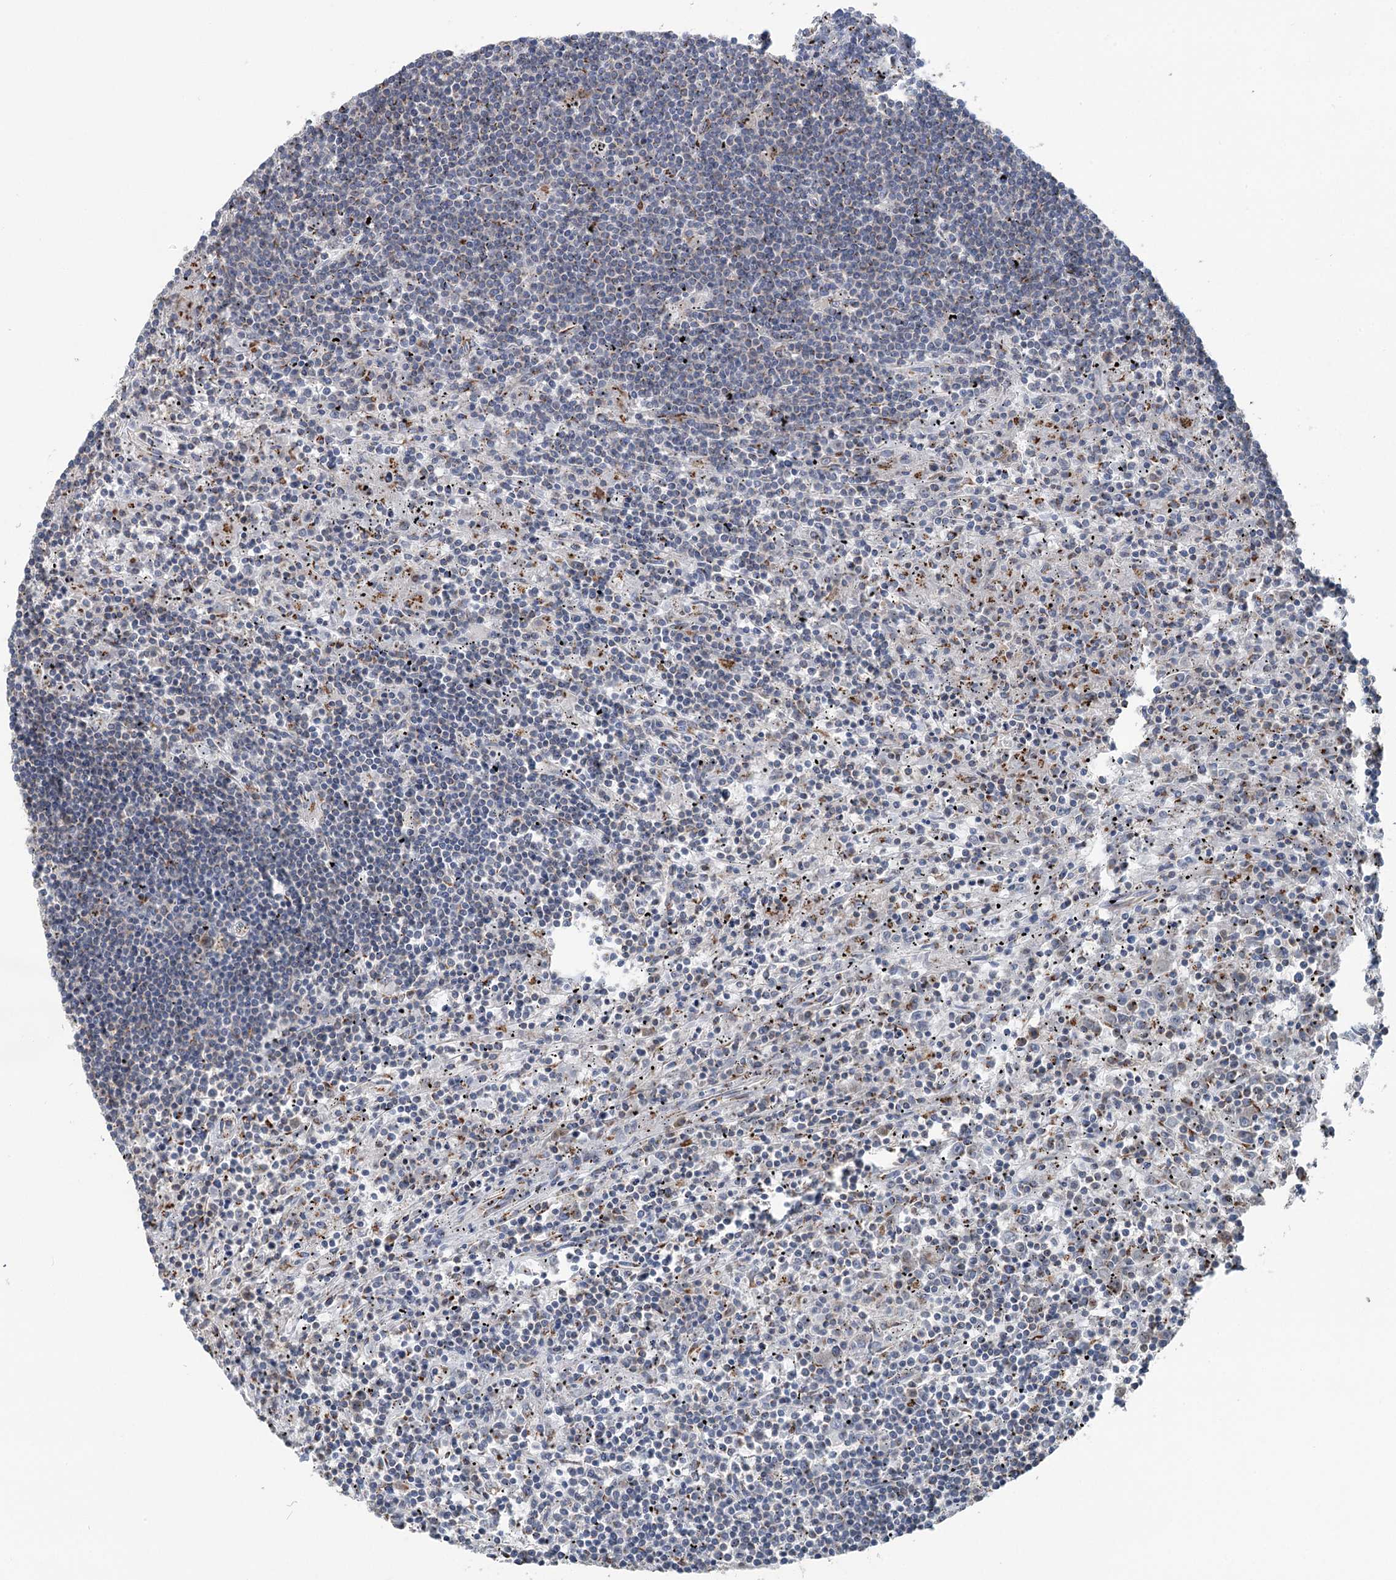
{"staining": {"intensity": "negative", "quantity": "none", "location": "none"}, "tissue": "lymphoma", "cell_type": "Tumor cells", "image_type": "cancer", "snomed": [{"axis": "morphology", "description": "Malignant lymphoma, non-Hodgkin's type, Low grade"}, {"axis": "topography", "description": "Spleen"}], "caption": "There is no significant expression in tumor cells of low-grade malignant lymphoma, non-Hodgkin's type. (Stains: DAB immunohistochemistry (IHC) with hematoxylin counter stain, Microscopy: brightfield microscopy at high magnification).", "gene": "ITIH5", "patient": {"sex": "male", "age": 76}}